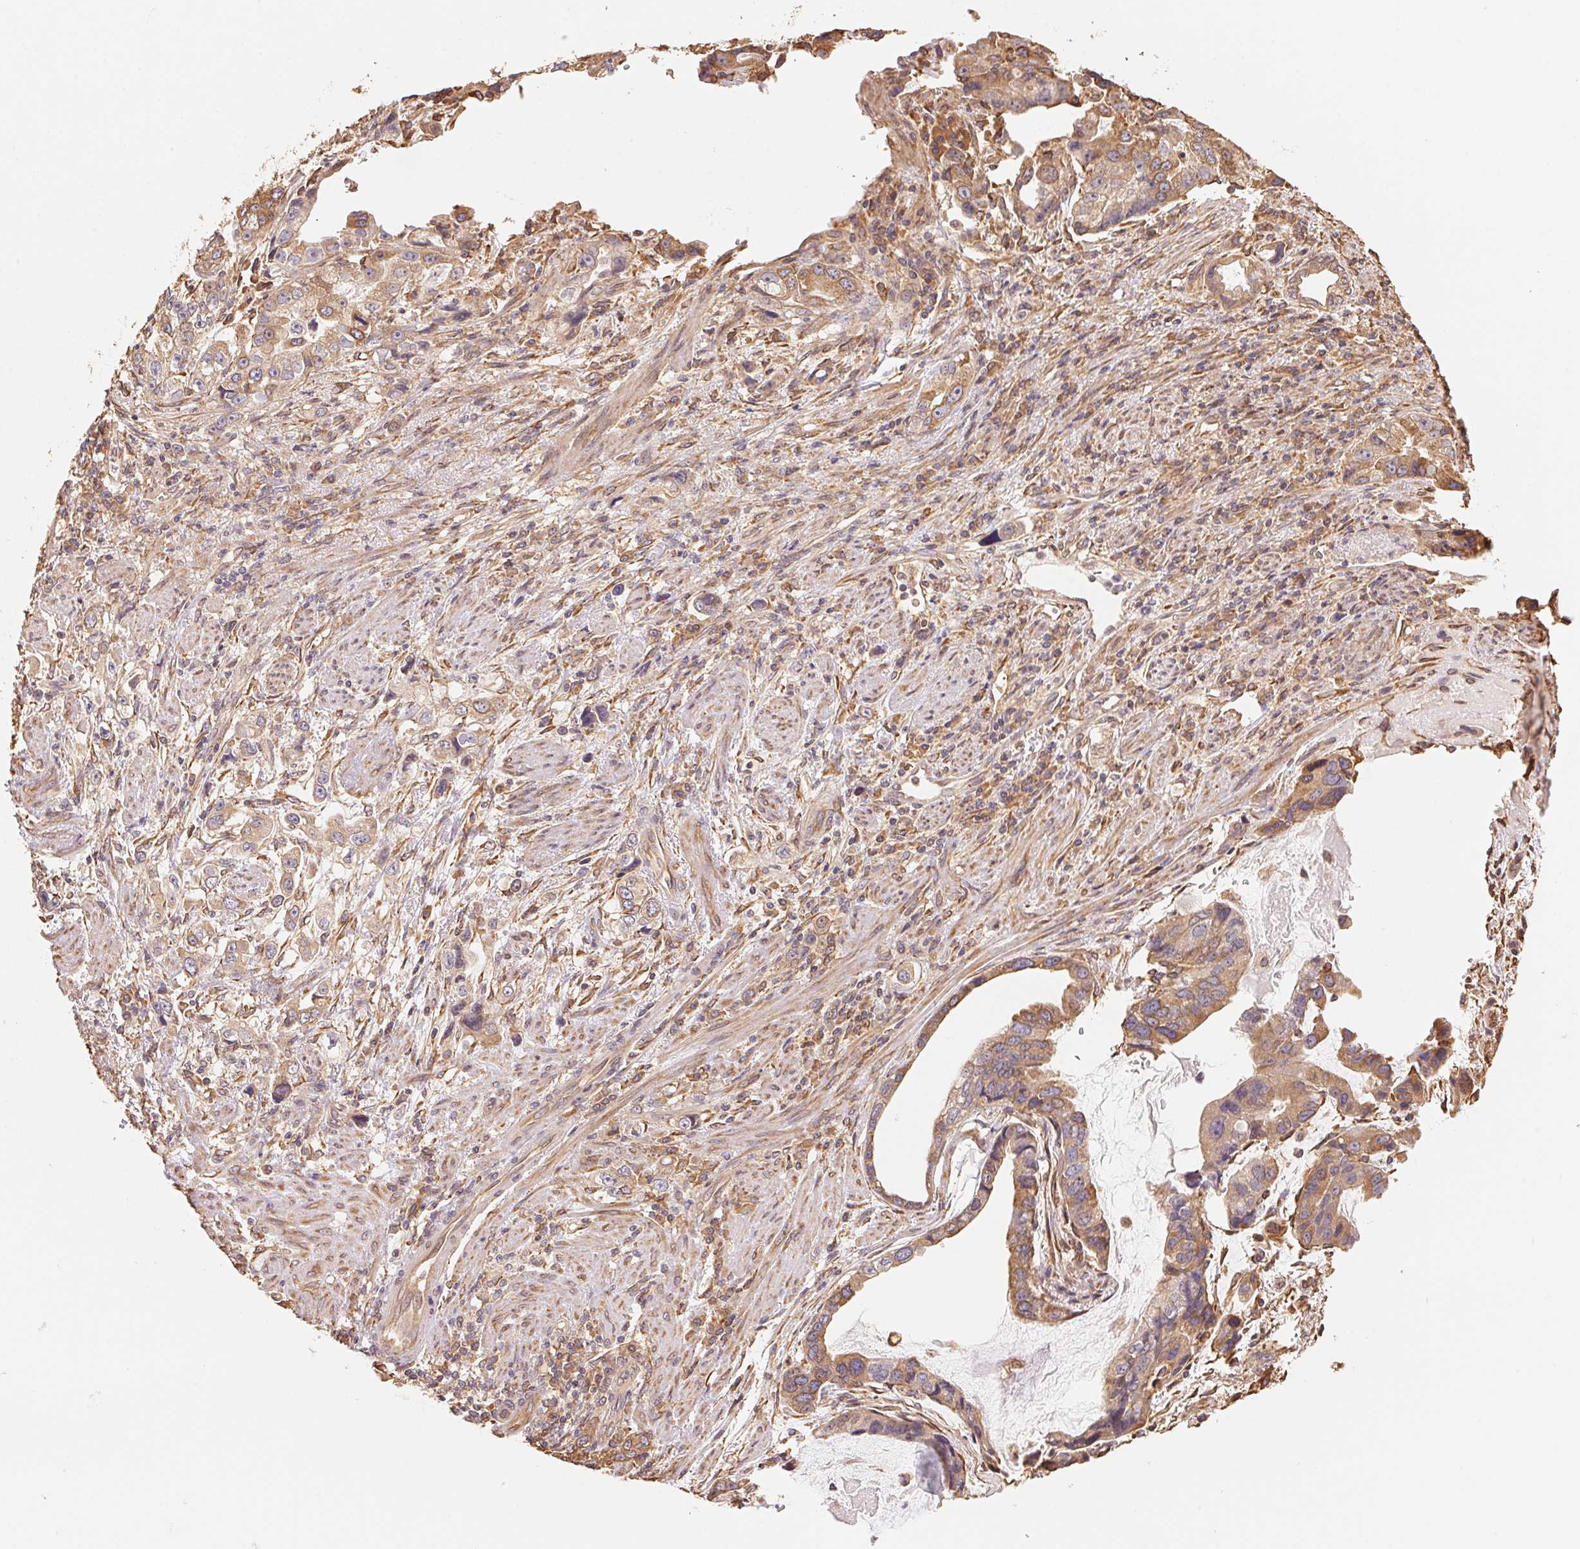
{"staining": {"intensity": "weak", "quantity": ">75%", "location": "cytoplasmic/membranous"}, "tissue": "stomach cancer", "cell_type": "Tumor cells", "image_type": "cancer", "snomed": [{"axis": "morphology", "description": "Adenocarcinoma, NOS"}, {"axis": "topography", "description": "Stomach, lower"}], "caption": "Human stomach cancer stained with a brown dye reveals weak cytoplasmic/membranous positive positivity in about >75% of tumor cells.", "gene": "C6orf163", "patient": {"sex": "female", "age": 93}}